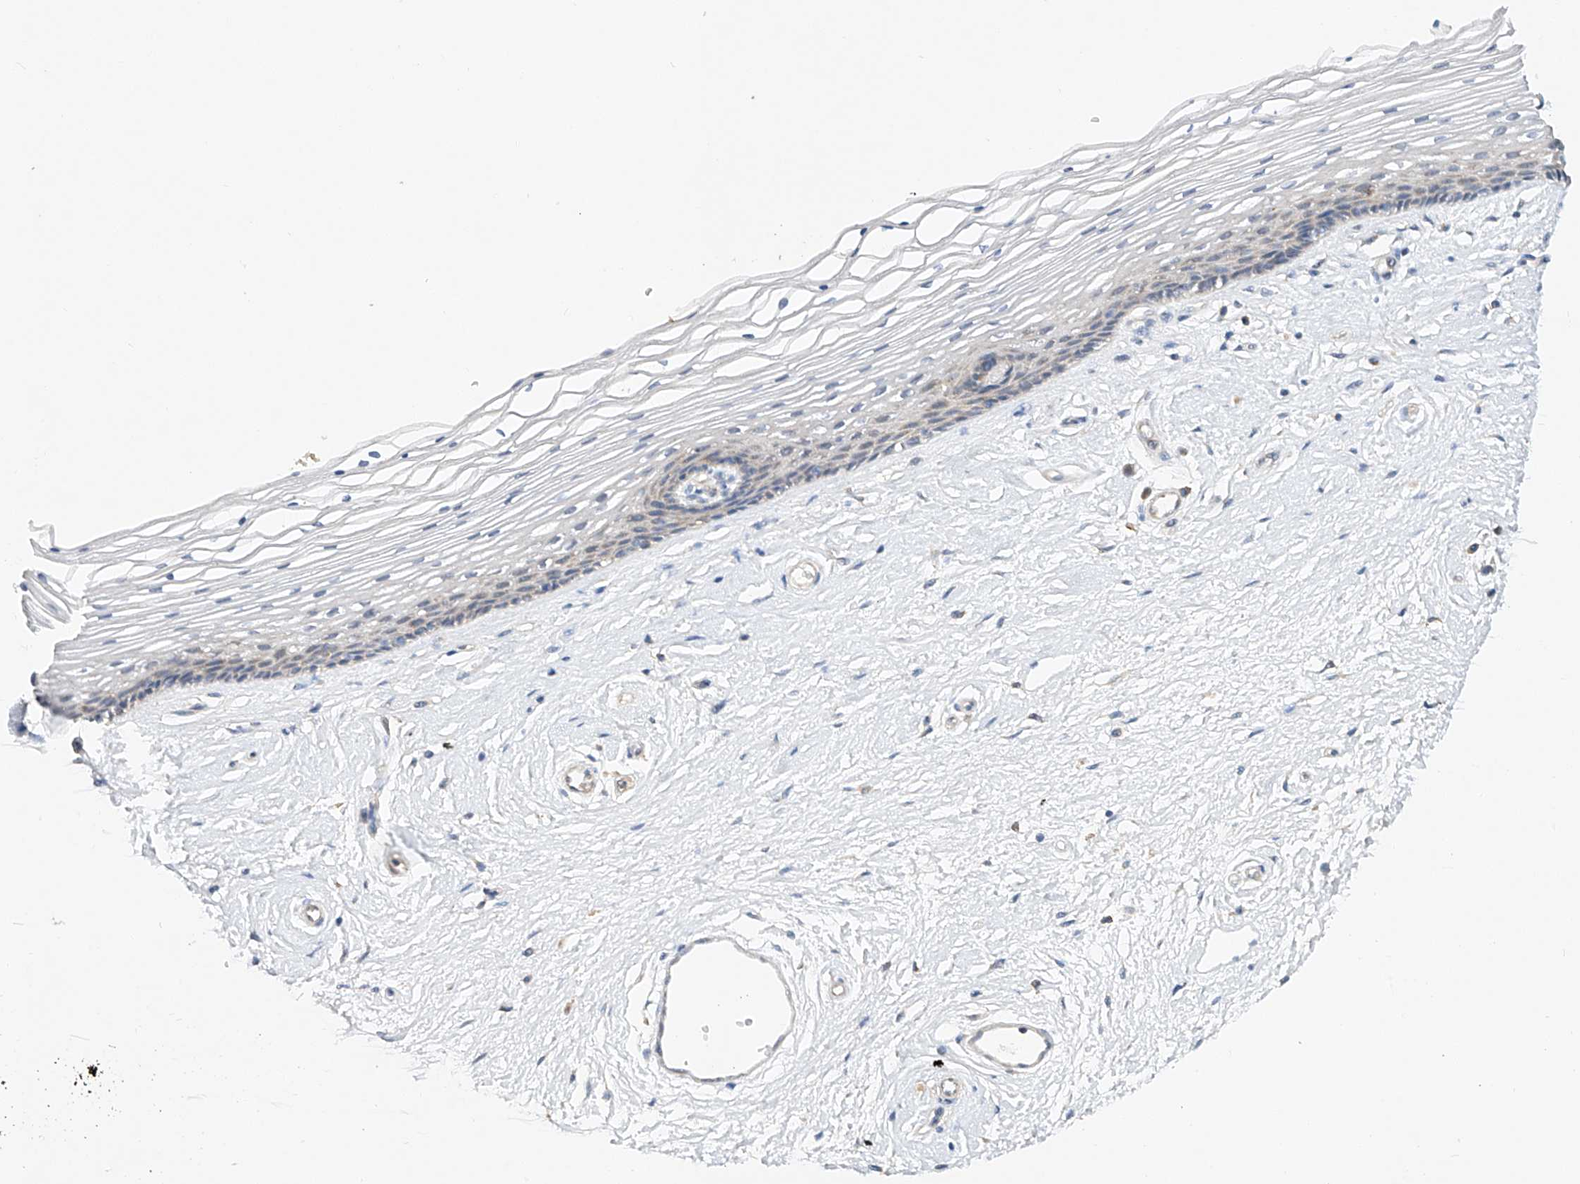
{"staining": {"intensity": "weak", "quantity": "<25%", "location": "cytoplasmic/membranous"}, "tissue": "vagina", "cell_type": "Squamous epithelial cells", "image_type": "normal", "snomed": [{"axis": "morphology", "description": "Normal tissue, NOS"}, {"axis": "topography", "description": "Vagina"}], "caption": "Immunohistochemistry of benign human vagina demonstrates no staining in squamous epithelial cells.", "gene": "AMD1", "patient": {"sex": "female", "age": 46}}